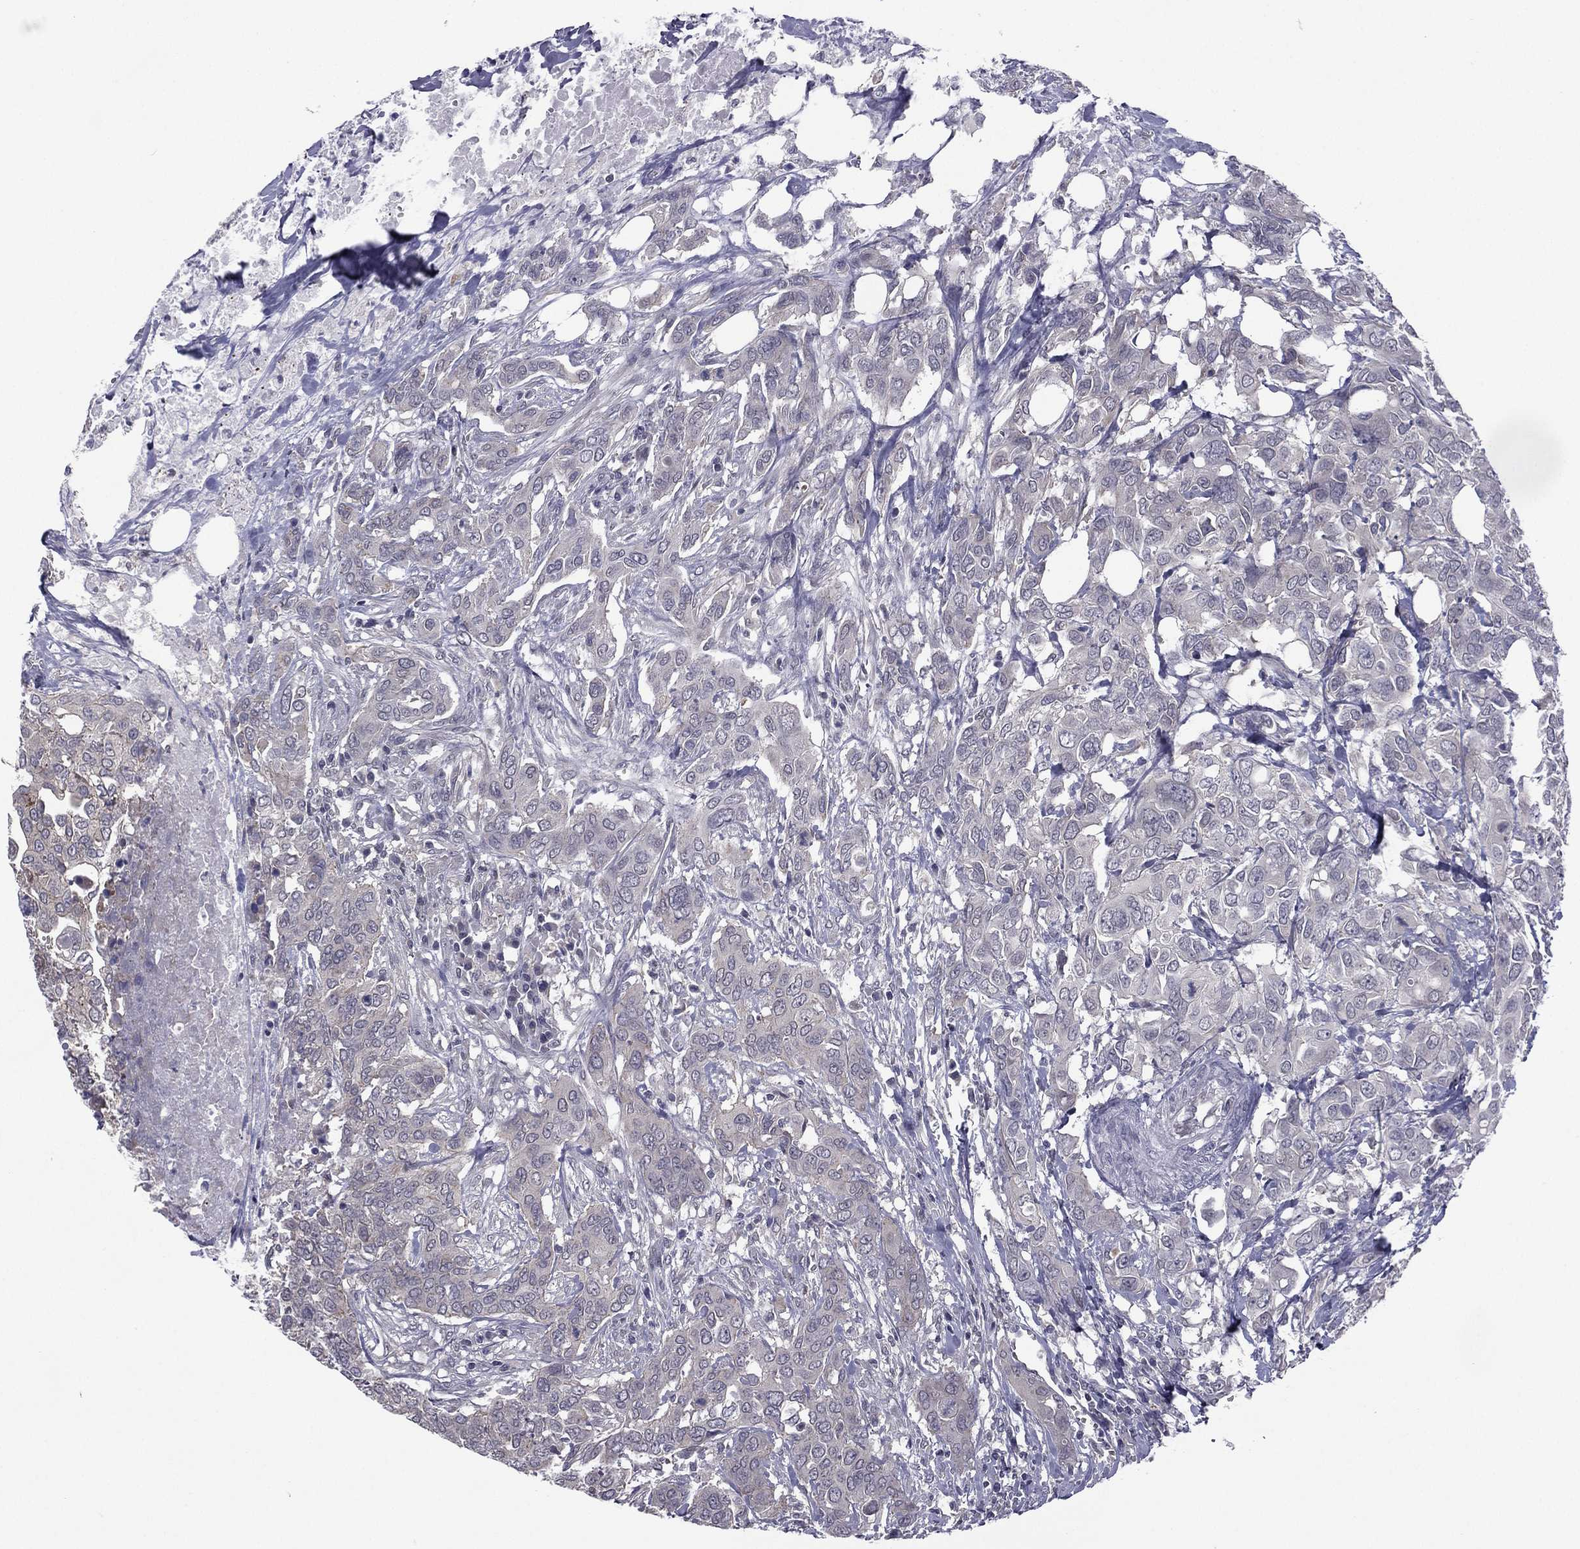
{"staining": {"intensity": "negative", "quantity": "none", "location": "none"}, "tissue": "urothelial cancer", "cell_type": "Tumor cells", "image_type": "cancer", "snomed": [{"axis": "morphology", "description": "Urothelial carcinoma, NOS"}, {"axis": "morphology", "description": "Urothelial carcinoma, High grade"}, {"axis": "topography", "description": "Urinary bladder"}], "caption": "Urothelial cancer was stained to show a protein in brown. There is no significant expression in tumor cells. (DAB (3,3'-diaminobenzidine) IHC, high magnification).", "gene": "ACTRT2", "patient": {"sex": "male", "age": 63}}